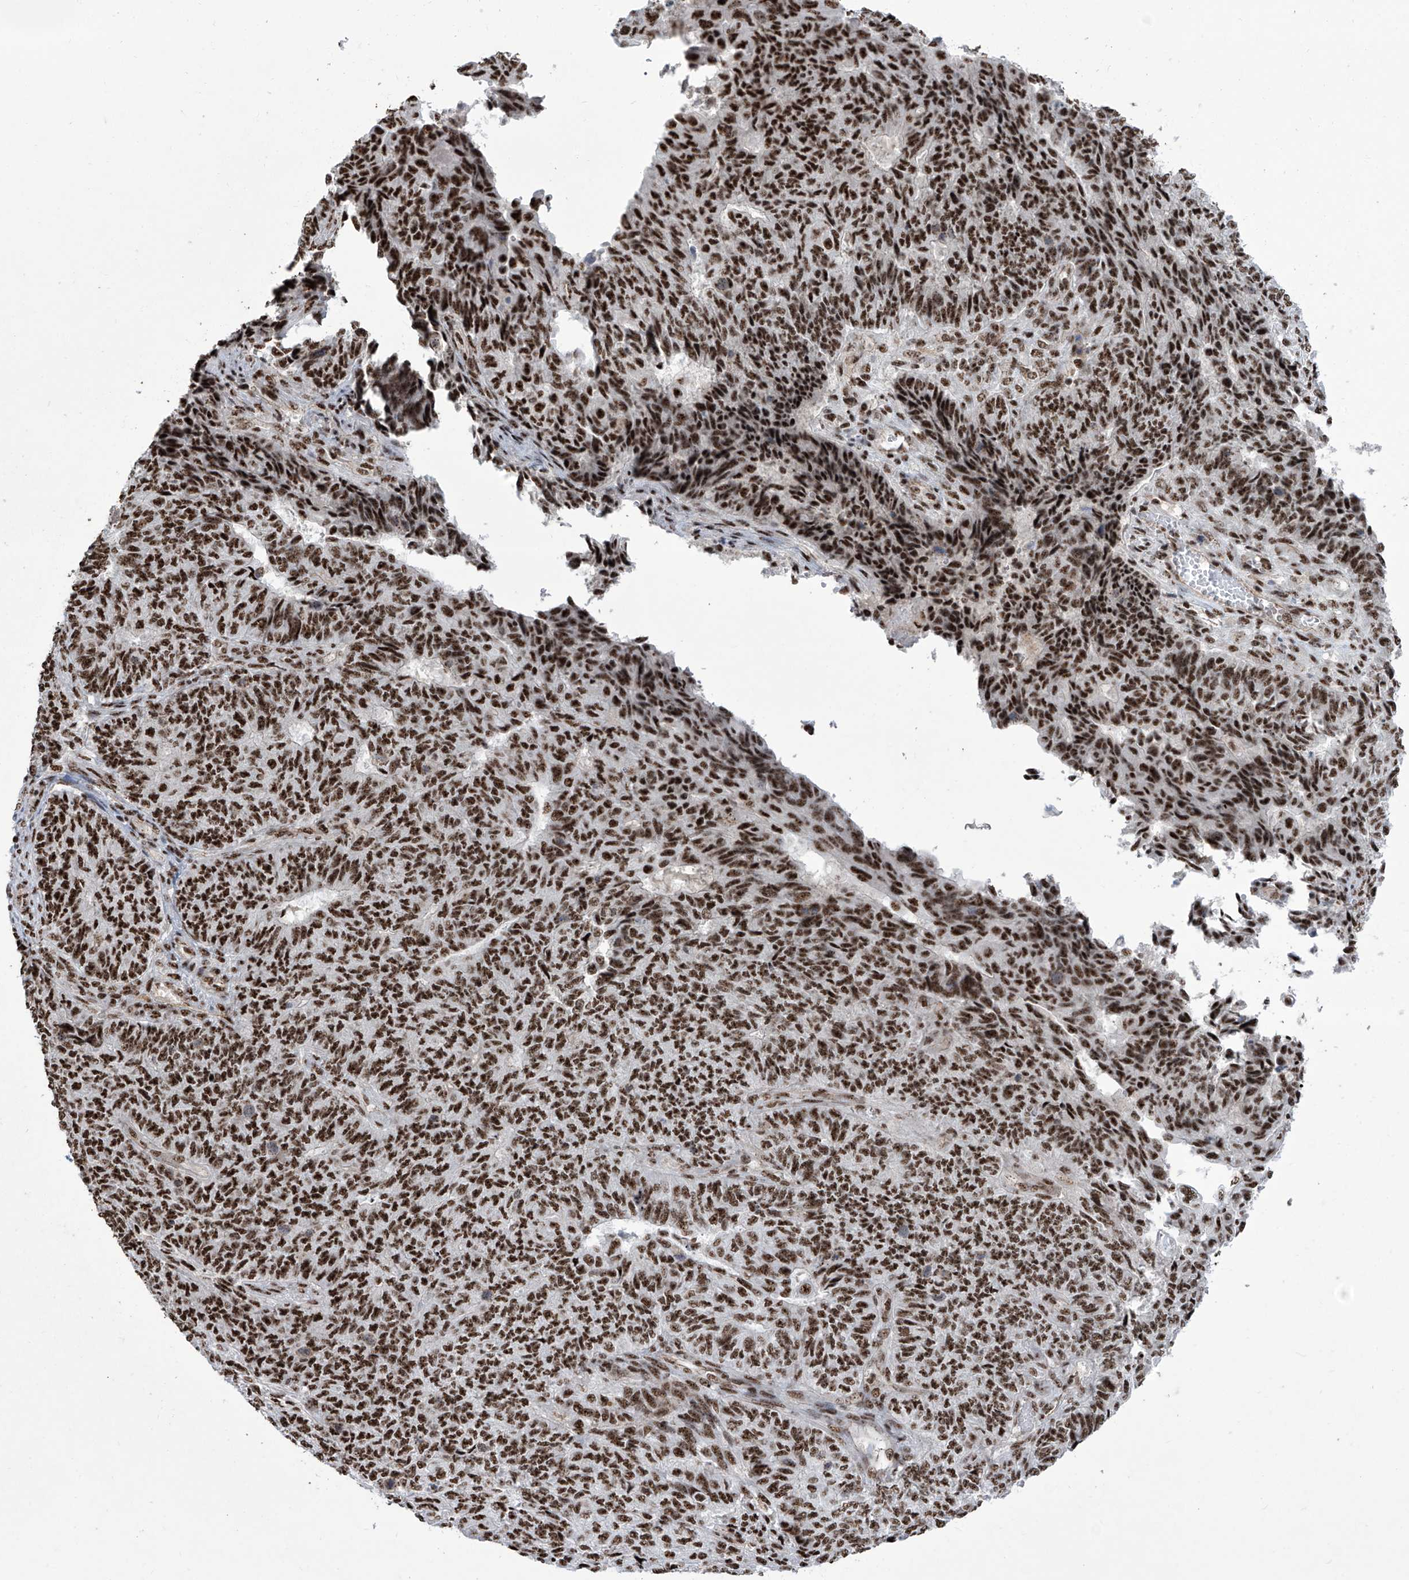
{"staining": {"intensity": "strong", "quantity": ">75%", "location": "nuclear"}, "tissue": "endometrial cancer", "cell_type": "Tumor cells", "image_type": "cancer", "snomed": [{"axis": "morphology", "description": "Adenocarcinoma, NOS"}, {"axis": "topography", "description": "Endometrium"}], "caption": "Tumor cells display strong nuclear staining in approximately >75% of cells in endometrial adenocarcinoma. The protein of interest is shown in brown color, while the nuclei are stained blue.", "gene": "FBXL4", "patient": {"sex": "female", "age": 32}}